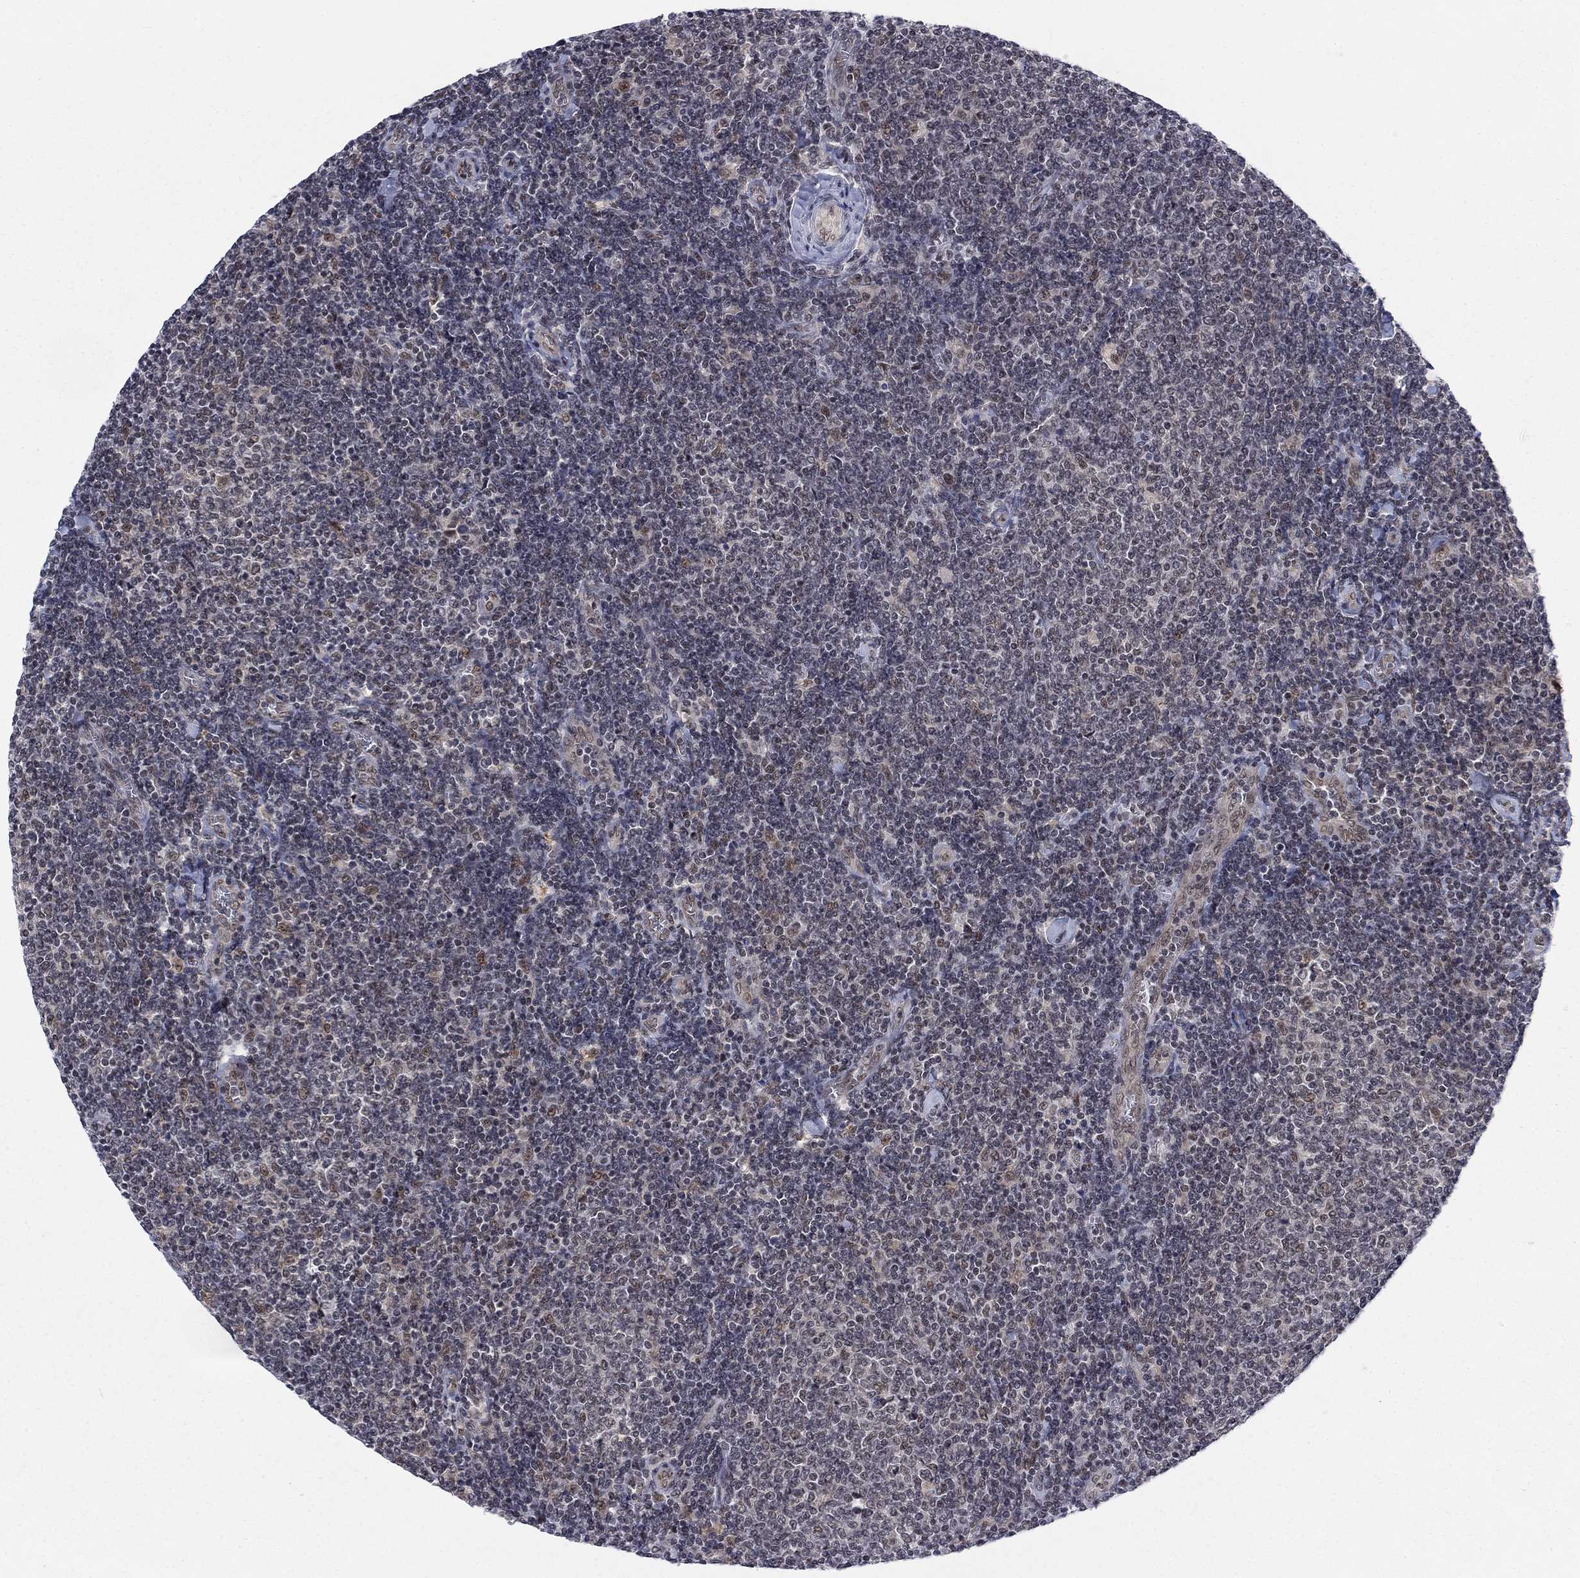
{"staining": {"intensity": "negative", "quantity": "none", "location": "none"}, "tissue": "lymphoma", "cell_type": "Tumor cells", "image_type": "cancer", "snomed": [{"axis": "morphology", "description": "Malignant lymphoma, non-Hodgkin's type, Low grade"}, {"axis": "topography", "description": "Lymph node"}], "caption": "The micrograph shows no staining of tumor cells in malignant lymphoma, non-Hodgkin's type (low-grade). (Stains: DAB (3,3'-diaminobenzidine) IHC with hematoxylin counter stain, Microscopy: brightfield microscopy at high magnification).", "gene": "FYTTD1", "patient": {"sex": "male", "age": 52}}